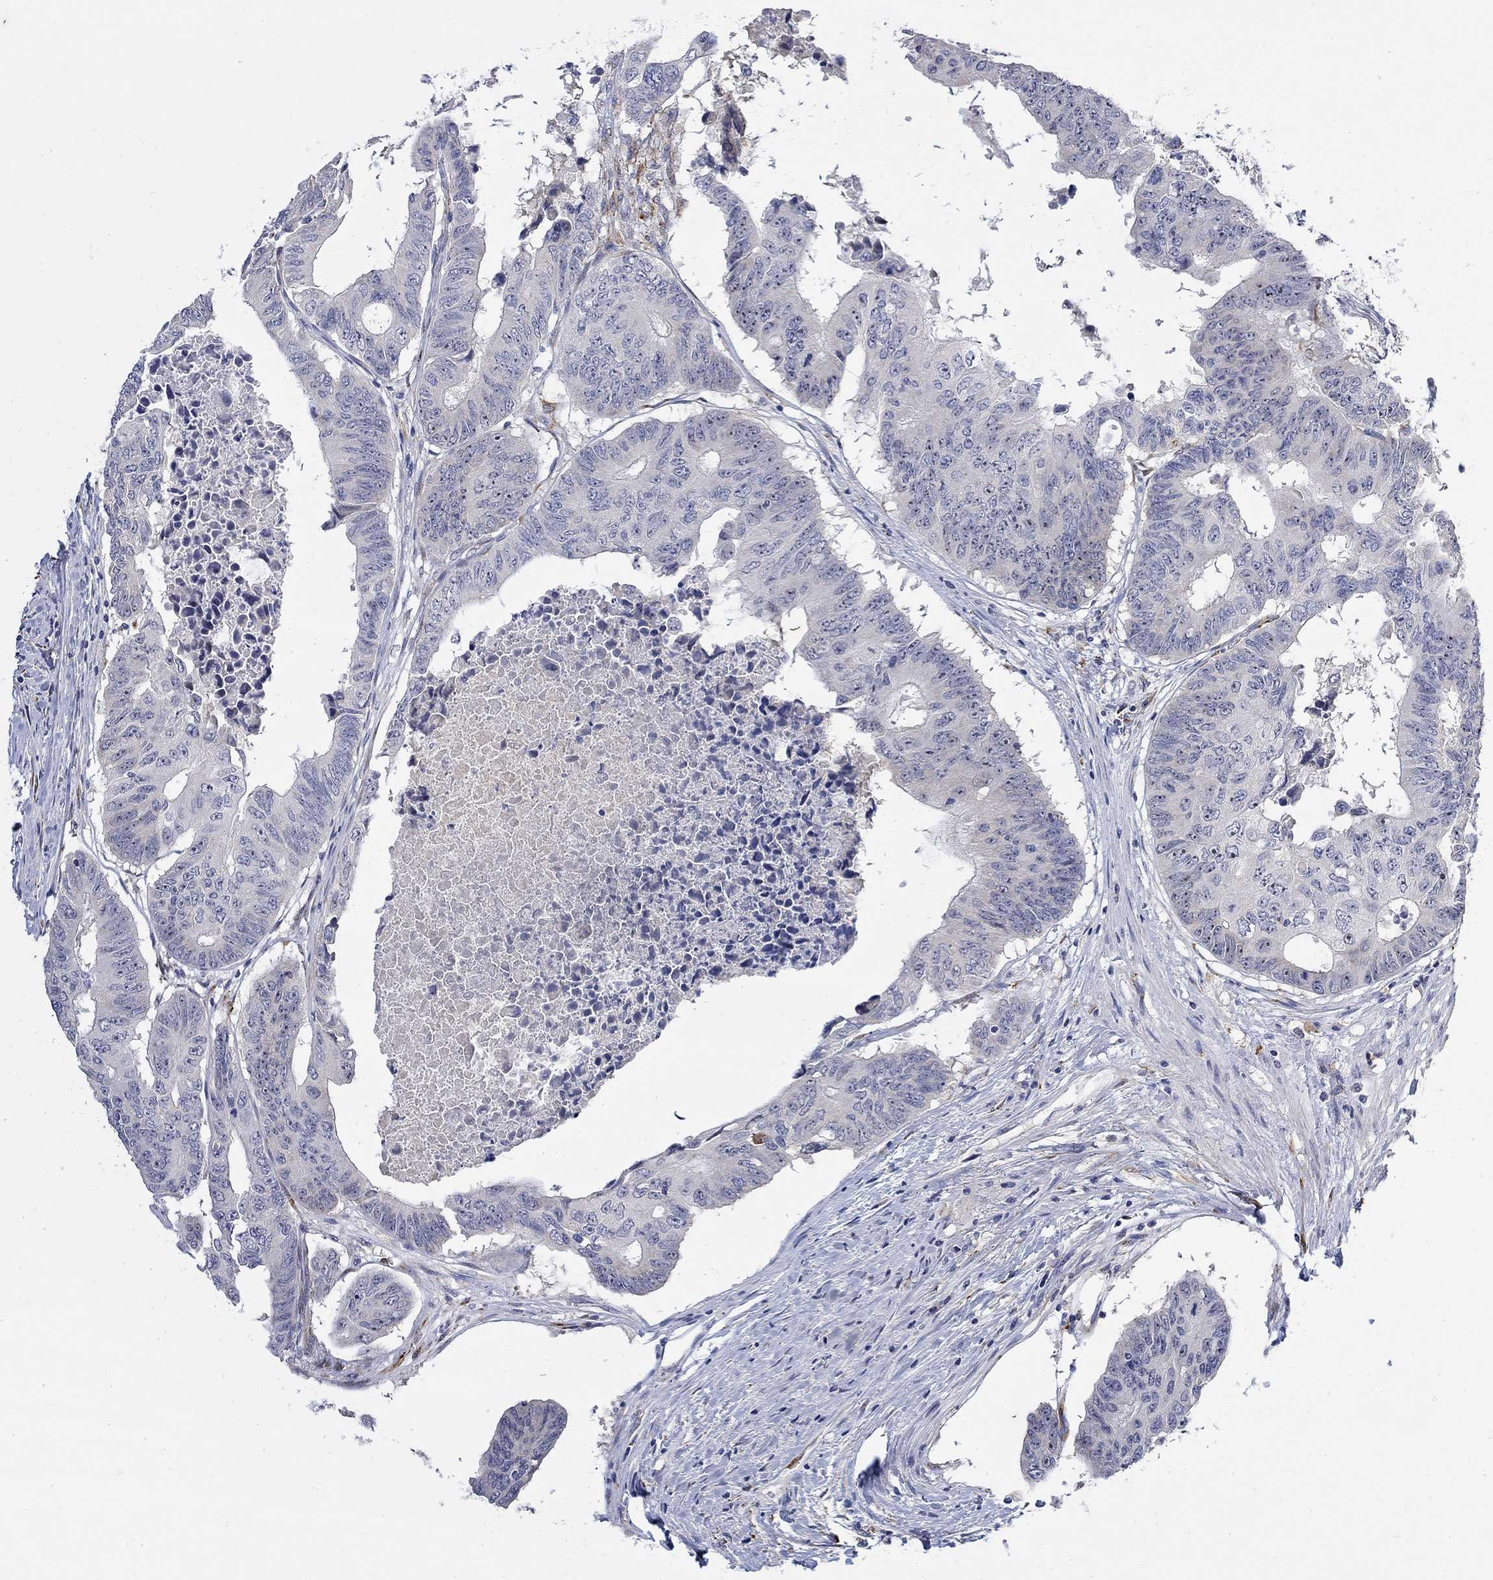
{"staining": {"intensity": "negative", "quantity": "none", "location": "none"}, "tissue": "colorectal cancer", "cell_type": "Tumor cells", "image_type": "cancer", "snomed": [{"axis": "morphology", "description": "Adenocarcinoma, NOS"}, {"axis": "topography", "description": "Rectum"}], "caption": "Tumor cells show no significant protein expression in colorectal cancer (adenocarcinoma). (Immunohistochemistry (ihc), brightfield microscopy, high magnification).", "gene": "FNDC5", "patient": {"sex": "male", "age": 59}}